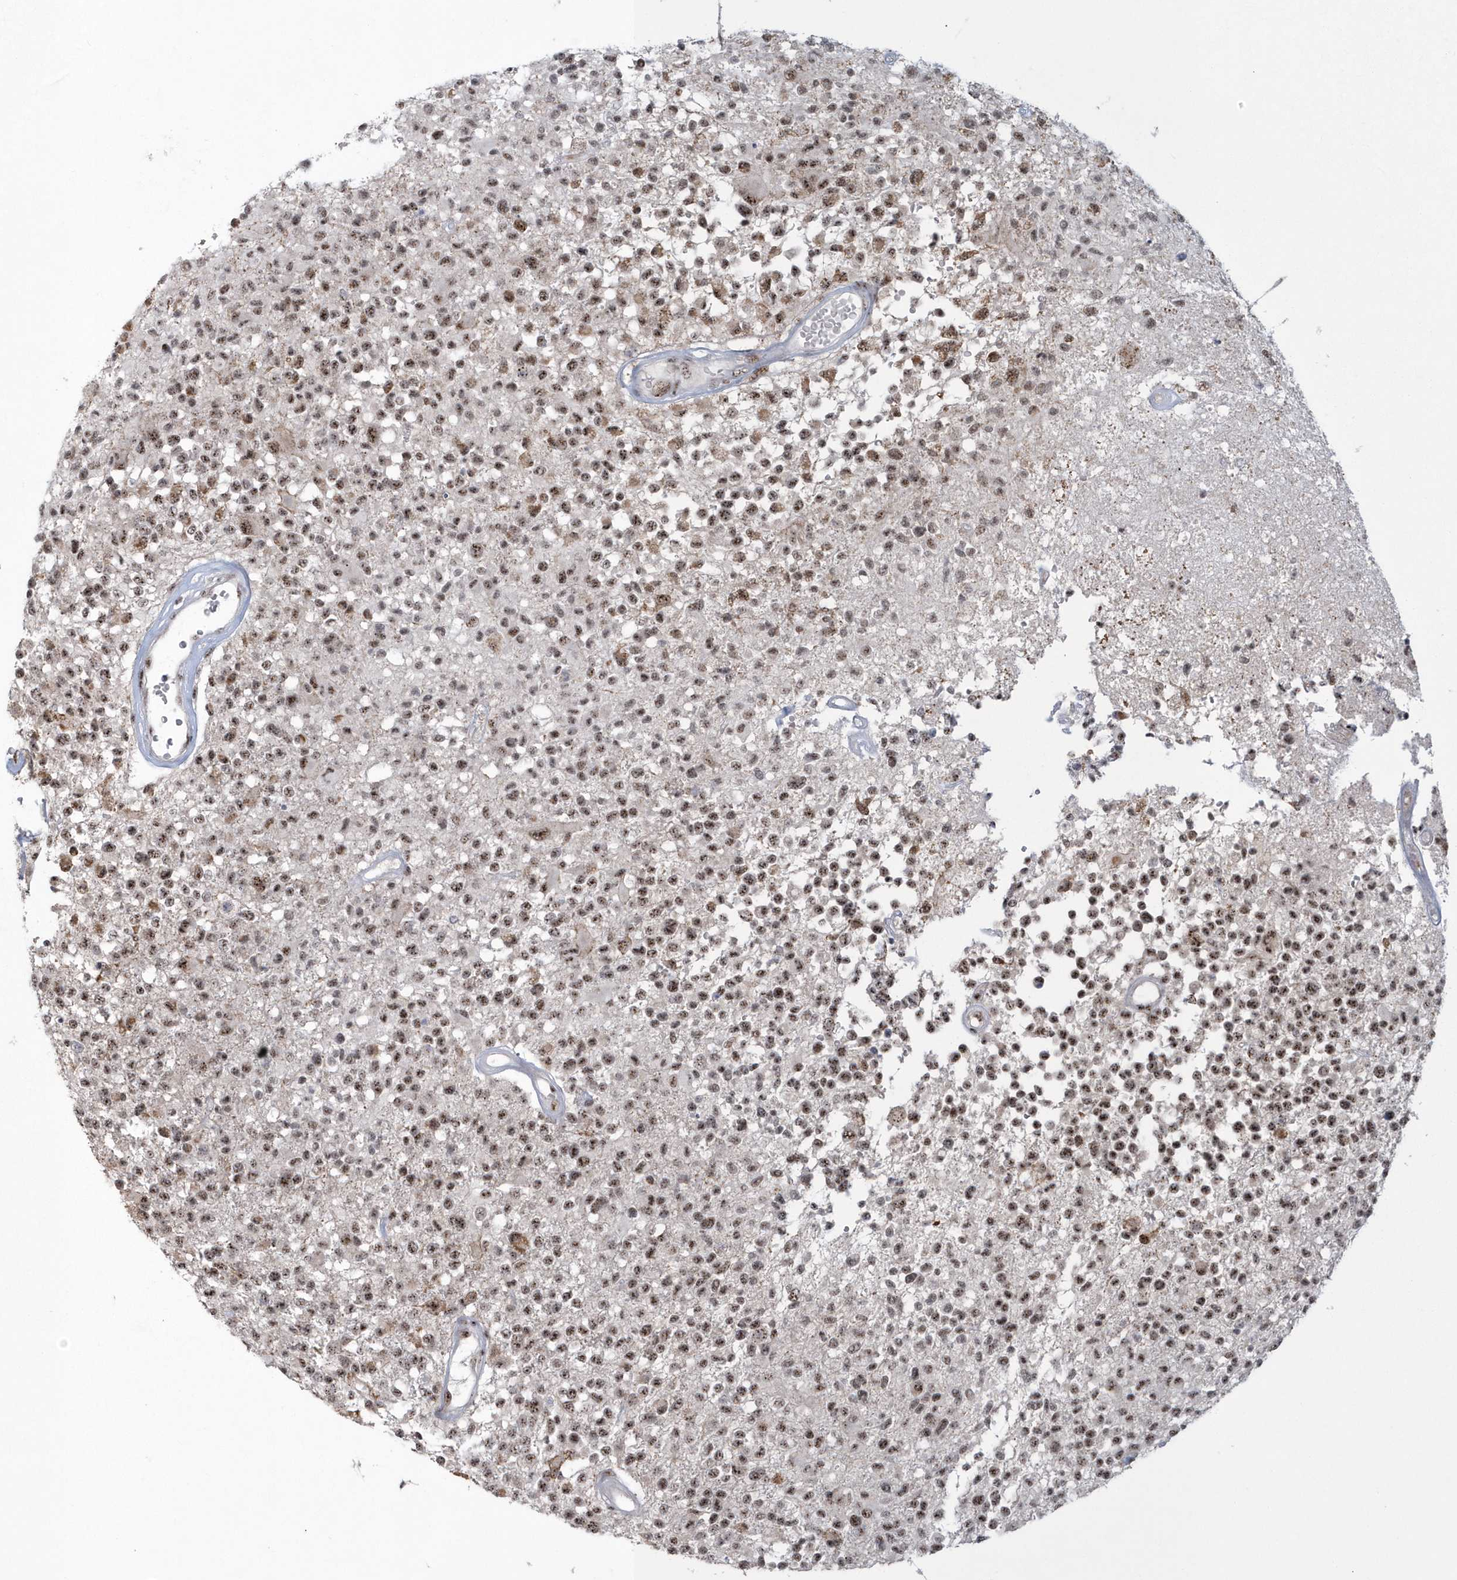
{"staining": {"intensity": "moderate", "quantity": ">75%", "location": "nuclear"}, "tissue": "glioma", "cell_type": "Tumor cells", "image_type": "cancer", "snomed": [{"axis": "morphology", "description": "Glioma, malignant, High grade"}, {"axis": "morphology", "description": "Glioblastoma, NOS"}, {"axis": "topography", "description": "Brain"}], "caption": "High-magnification brightfield microscopy of glioblastoma stained with DAB (brown) and counterstained with hematoxylin (blue). tumor cells exhibit moderate nuclear expression is present in about>75% of cells.", "gene": "KDM6B", "patient": {"sex": "male", "age": 60}}